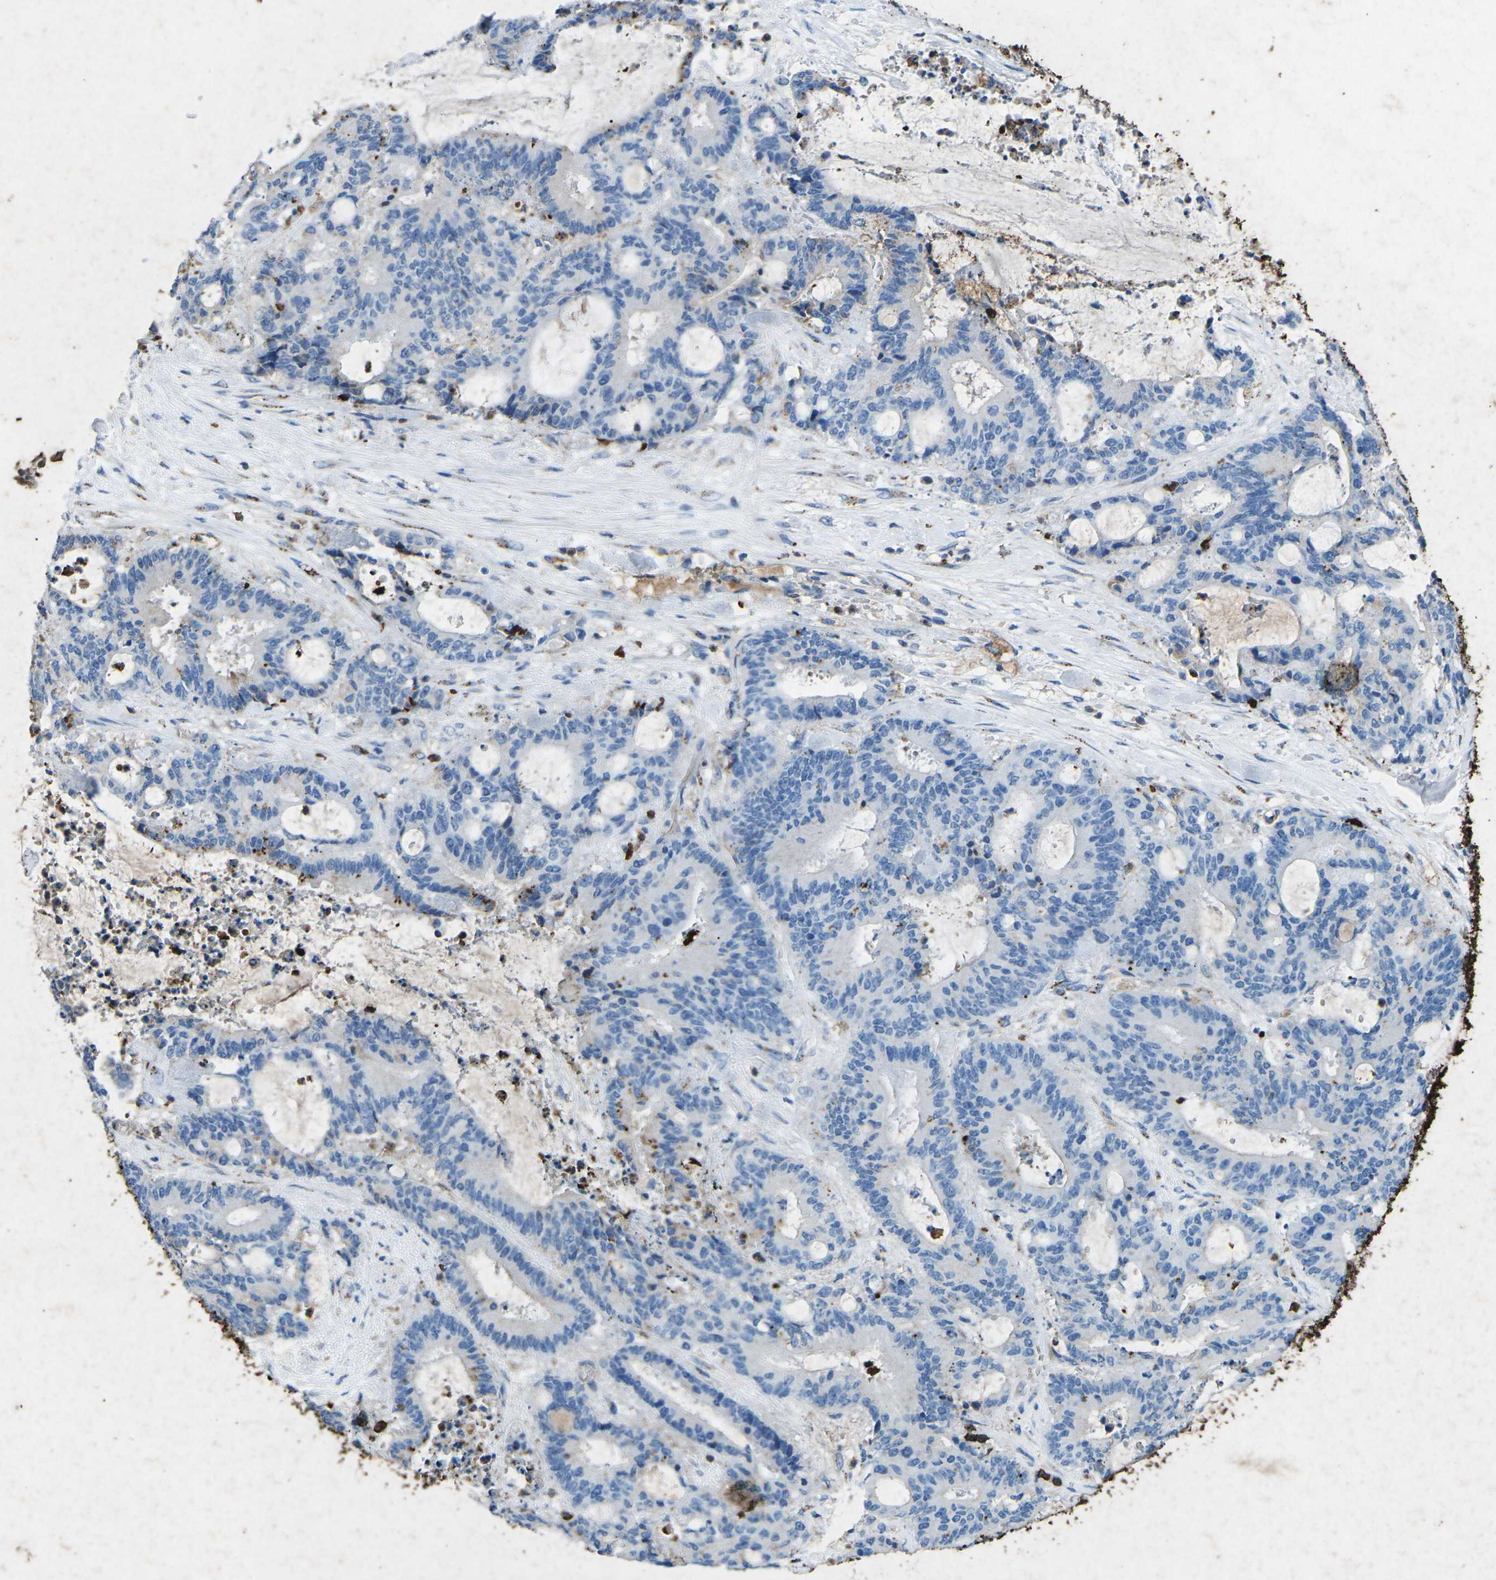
{"staining": {"intensity": "negative", "quantity": "none", "location": "none"}, "tissue": "liver cancer", "cell_type": "Tumor cells", "image_type": "cancer", "snomed": [{"axis": "morphology", "description": "Normal tissue, NOS"}, {"axis": "morphology", "description": "Cholangiocarcinoma"}, {"axis": "topography", "description": "Liver"}, {"axis": "topography", "description": "Peripheral nerve tissue"}], "caption": "The immunohistochemistry (IHC) image has no significant positivity in tumor cells of liver cancer (cholangiocarcinoma) tissue.", "gene": "CTAGE1", "patient": {"sex": "female", "age": 73}}